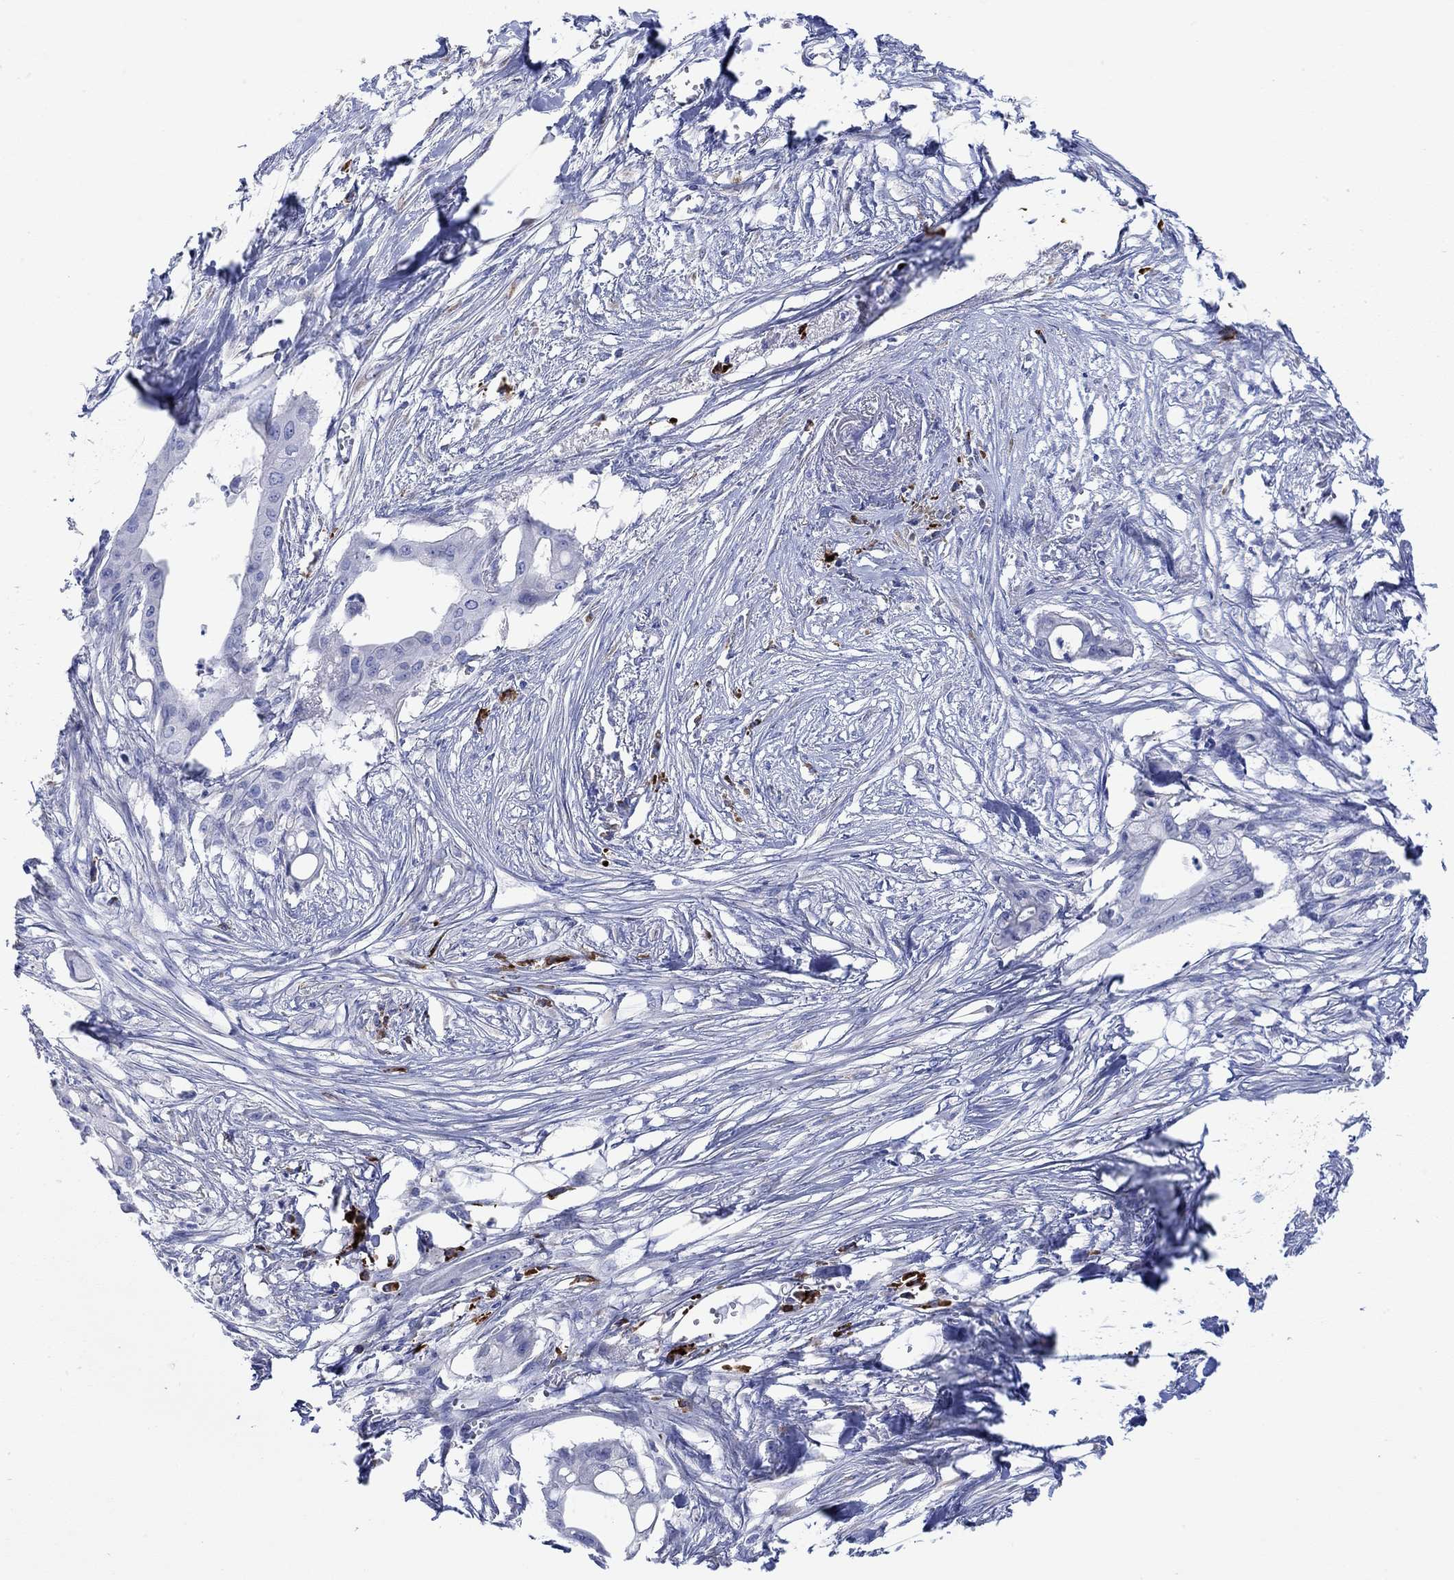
{"staining": {"intensity": "negative", "quantity": "none", "location": "none"}, "tissue": "pancreatic cancer", "cell_type": "Tumor cells", "image_type": "cancer", "snomed": [{"axis": "morphology", "description": "Normal tissue, NOS"}, {"axis": "morphology", "description": "Adenocarcinoma, NOS"}, {"axis": "topography", "description": "Pancreas"}], "caption": "Tumor cells are negative for brown protein staining in pancreatic cancer (adenocarcinoma).", "gene": "P2RY6", "patient": {"sex": "female", "age": 58}}